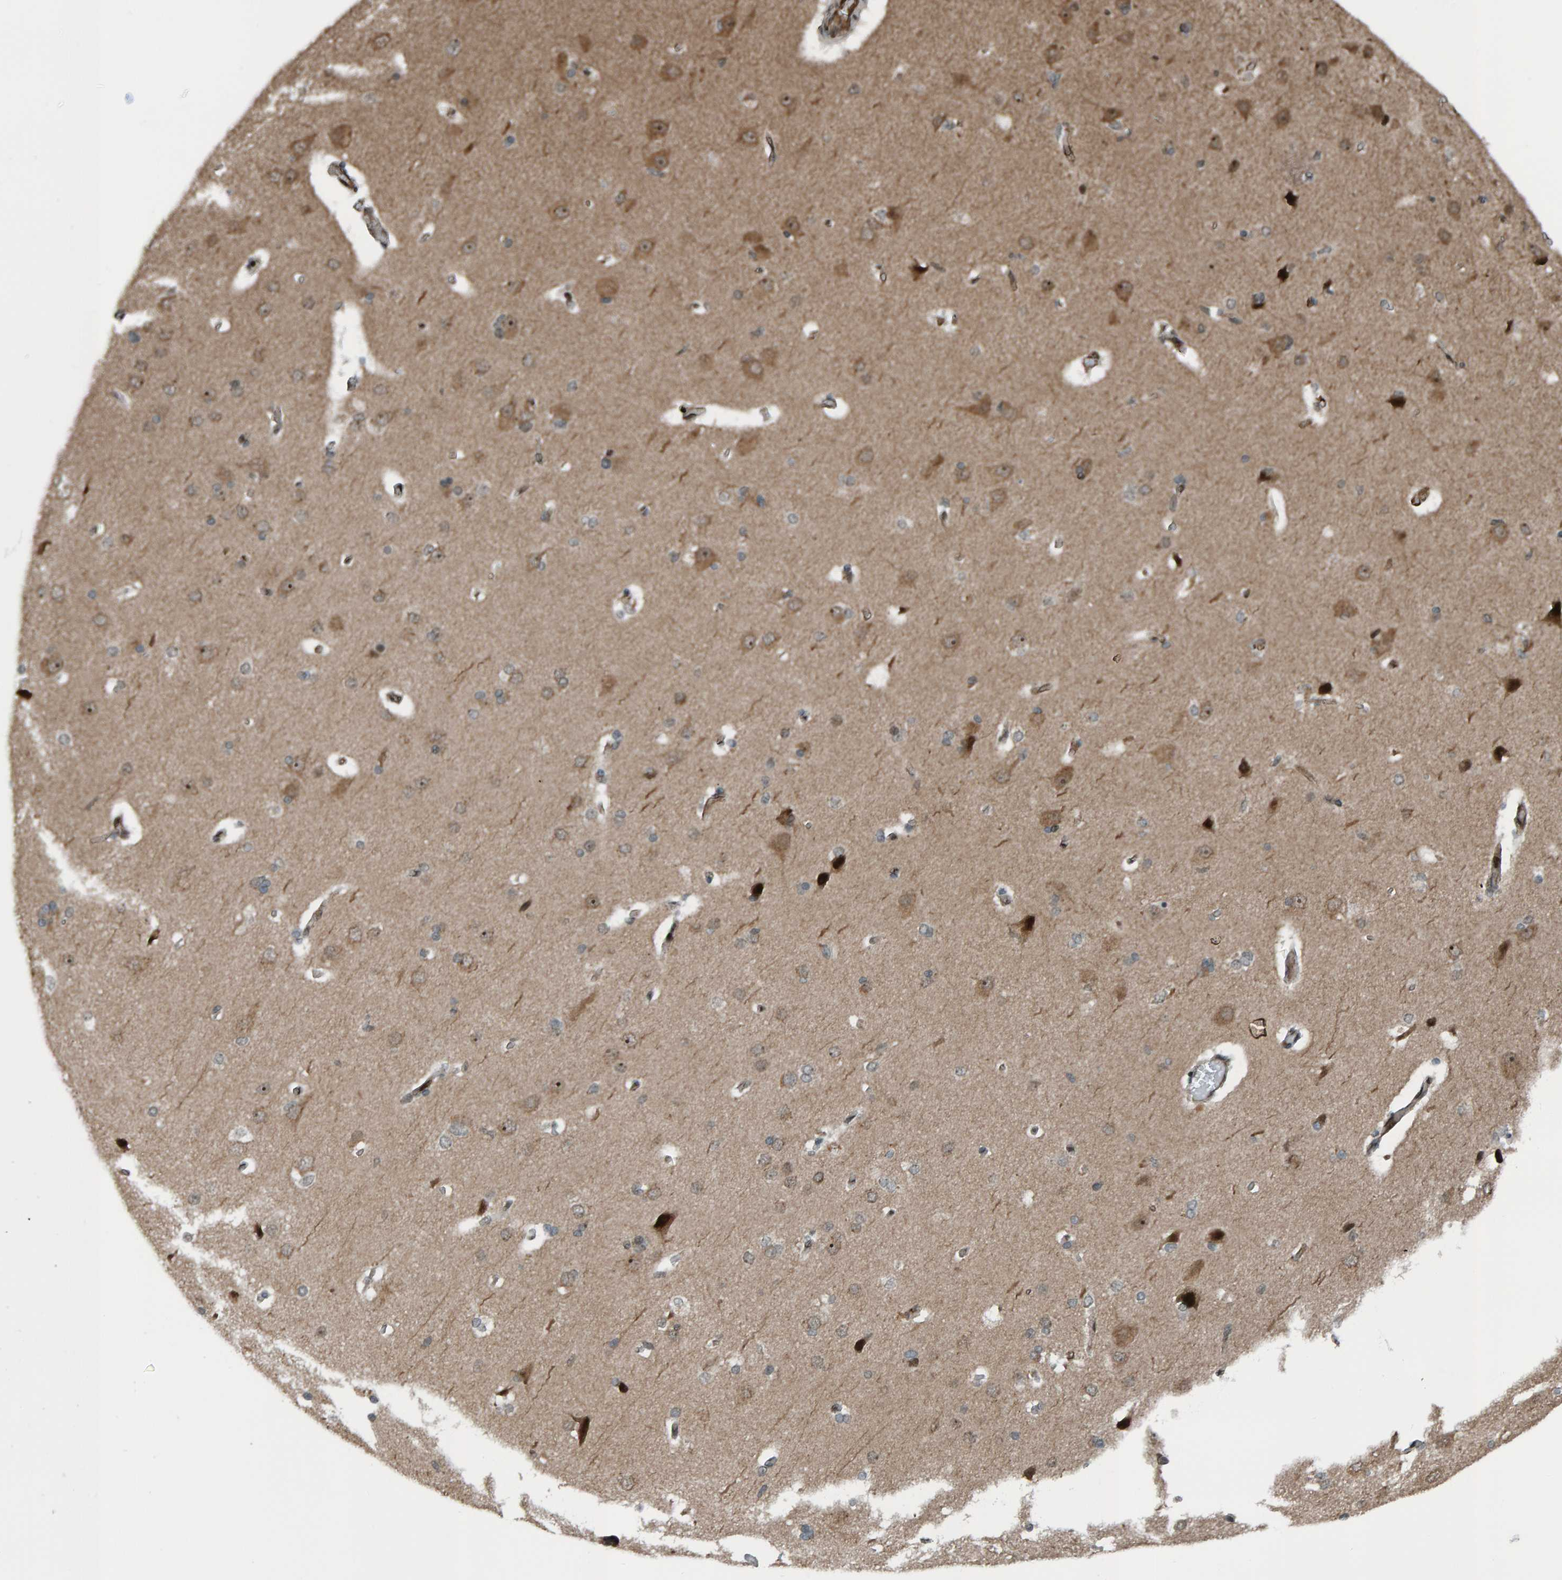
{"staining": {"intensity": "moderate", "quantity": ">75%", "location": "cytoplasmic/membranous,nuclear"}, "tissue": "cerebral cortex", "cell_type": "Endothelial cells", "image_type": "normal", "snomed": [{"axis": "morphology", "description": "Normal tissue, NOS"}, {"axis": "topography", "description": "Cerebral cortex"}], "caption": "Endothelial cells show medium levels of moderate cytoplasmic/membranous,nuclear staining in about >75% of cells in benign human cerebral cortex. (DAB = brown stain, brightfield microscopy at high magnification).", "gene": "ZNF366", "patient": {"sex": "male", "age": 62}}